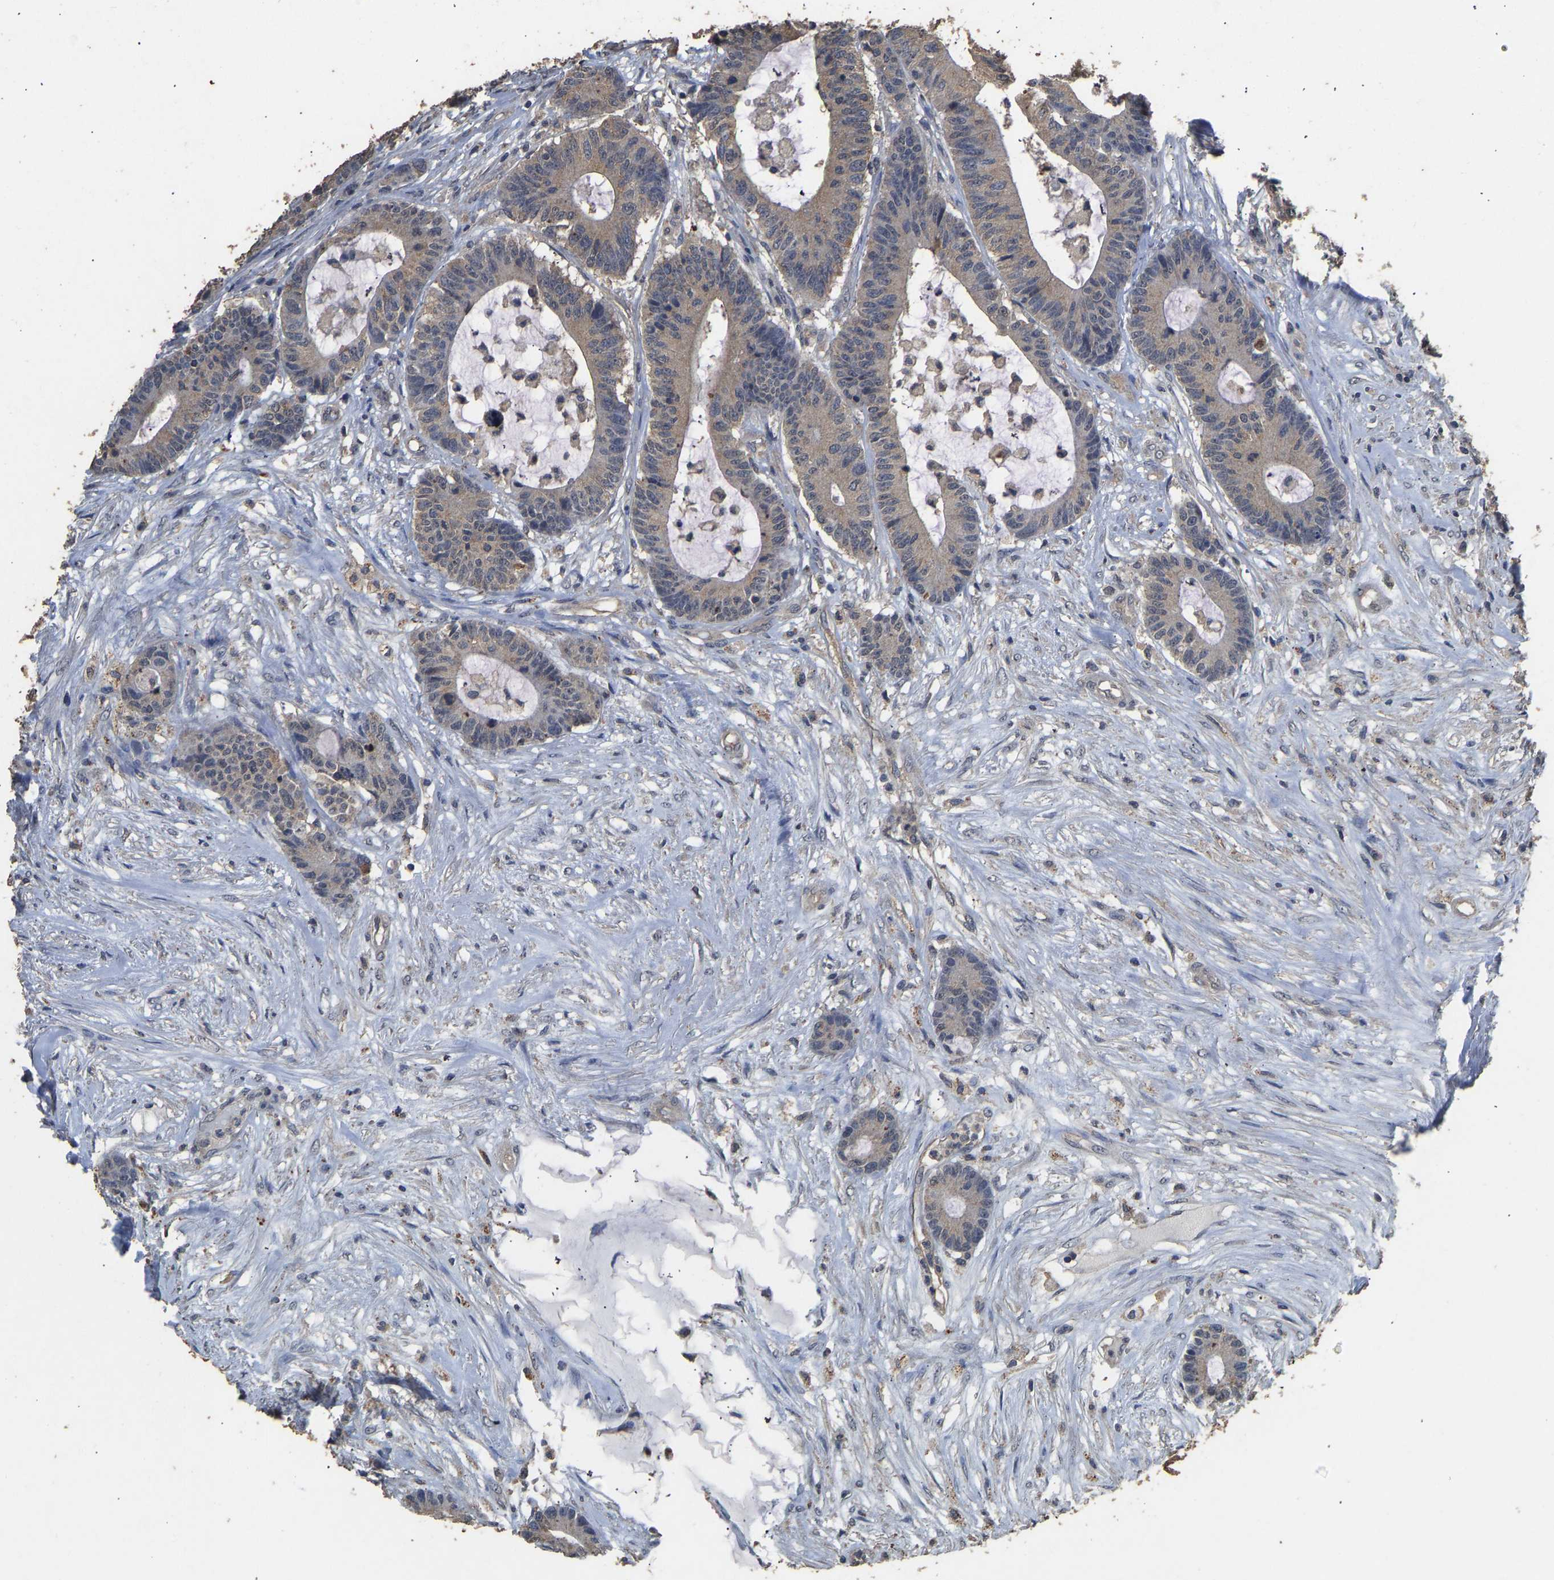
{"staining": {"intensity": "weak", "quantity": "<25%", "location": "cytoplasmic/membranous"}, "tissue": "colorectal cancer", "cell_type": "Tumor cells", "image_type": "cancer", "snomed": [{"axis": "morphology", "description": "Adenocarcinoma, NOS"}, {"axis": "topography", "description": "Colon"}], "caption": "A micrograph of adenocarcinoma (colorectal) stained for a protein exhibits no brown staining in tumor cells.", "gene": "CIDEC", "patient": {"sex": "female", "age": 84}}